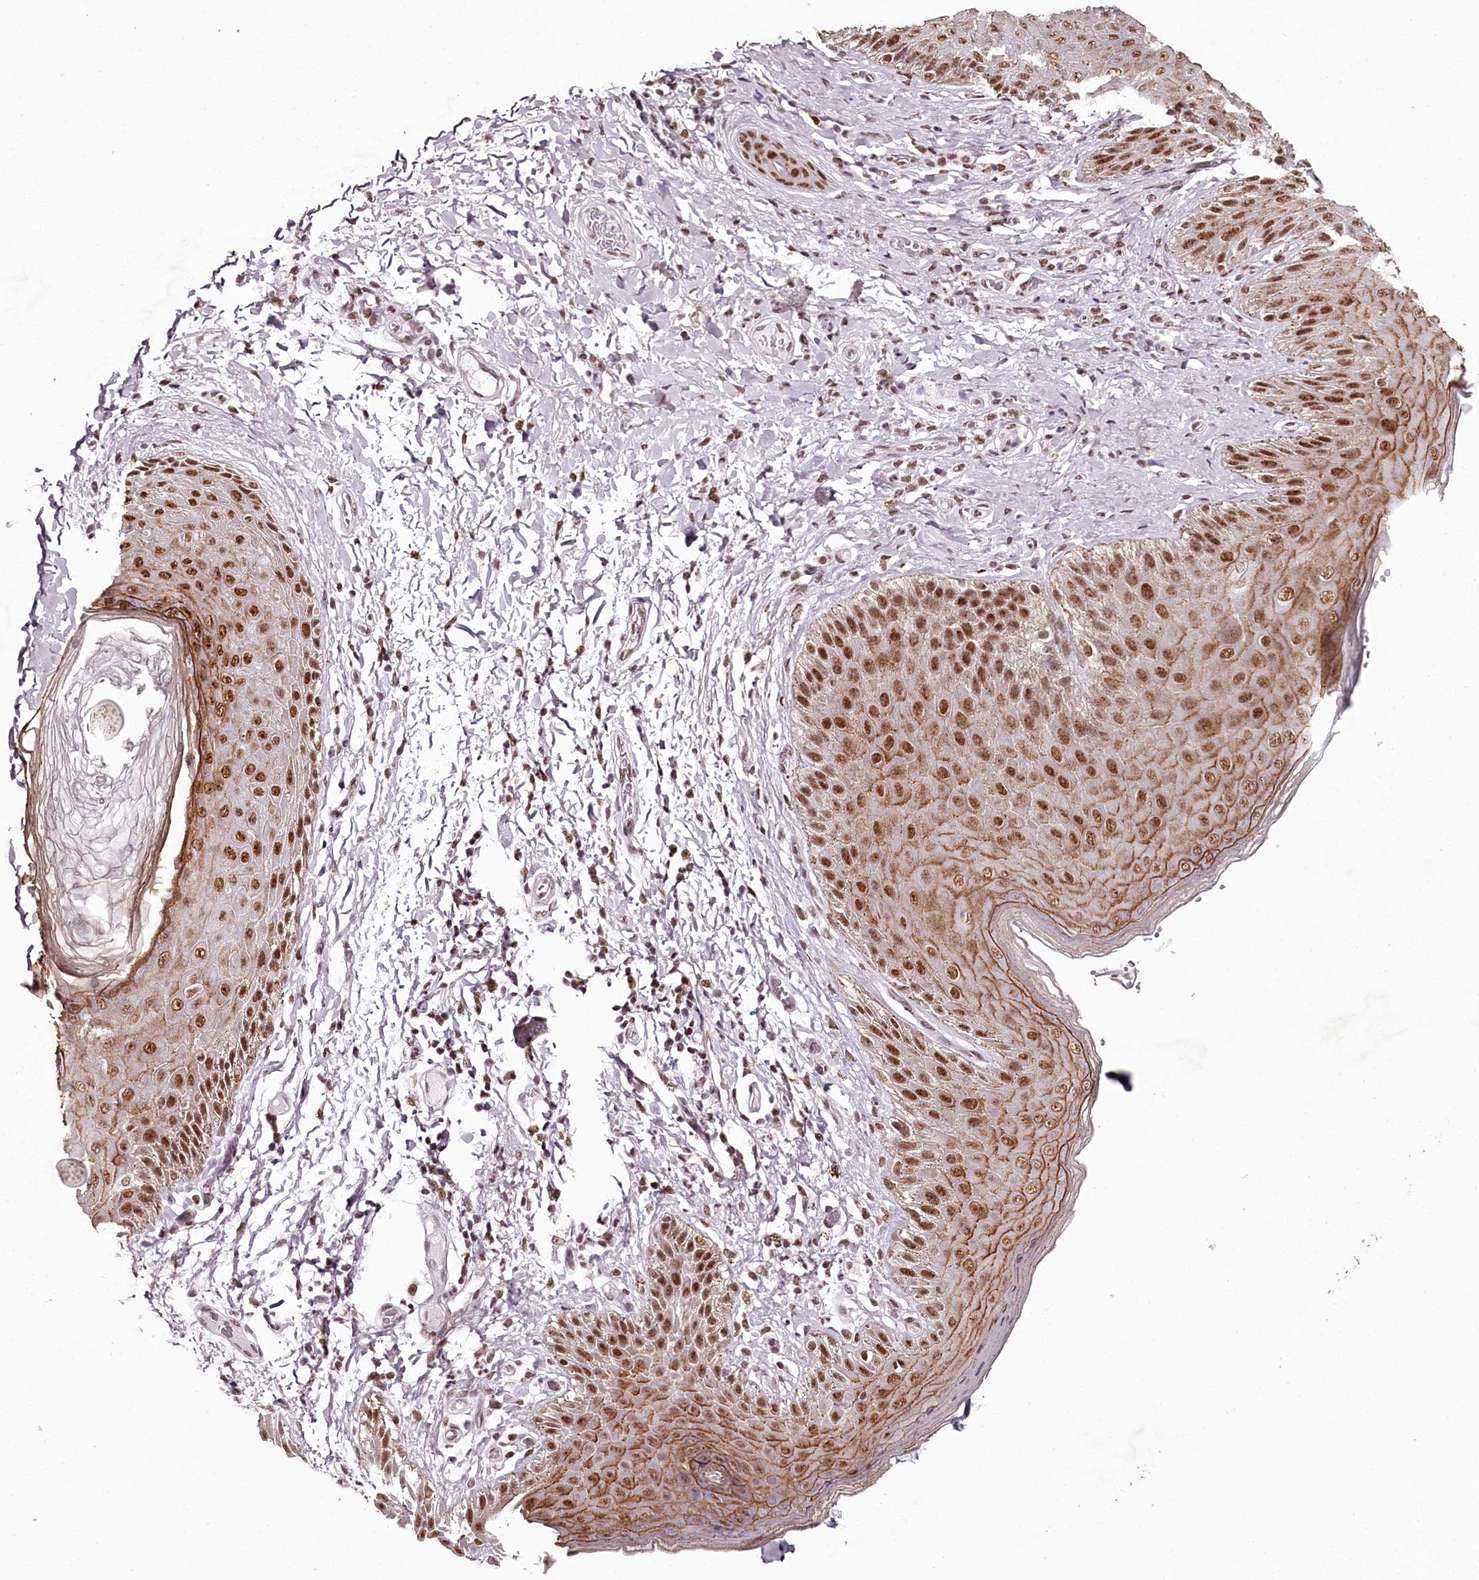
{"staining": {"intensity": "moderate", "quantity": ">75%", "location": "cytoplasmic/membranous,nuclear"}, "tissue": "skin", "cell_type": "Epidermal cells", "image_type": "normal", "snomed": [{"axis": "morphology", "description": "Normal tissue, NOS"}, {"axis": "topography", "description": "Anal"}], "caption": "A high-resolution photomicrograph shows immunohistochemistry staining of benign skin, which reveals moderate cytoplasmic/membranous,nuclear positivity in about >75% of epidermal cells.", "gene": "PSPC1", "patient": {"sex": "male", "age": 44}}